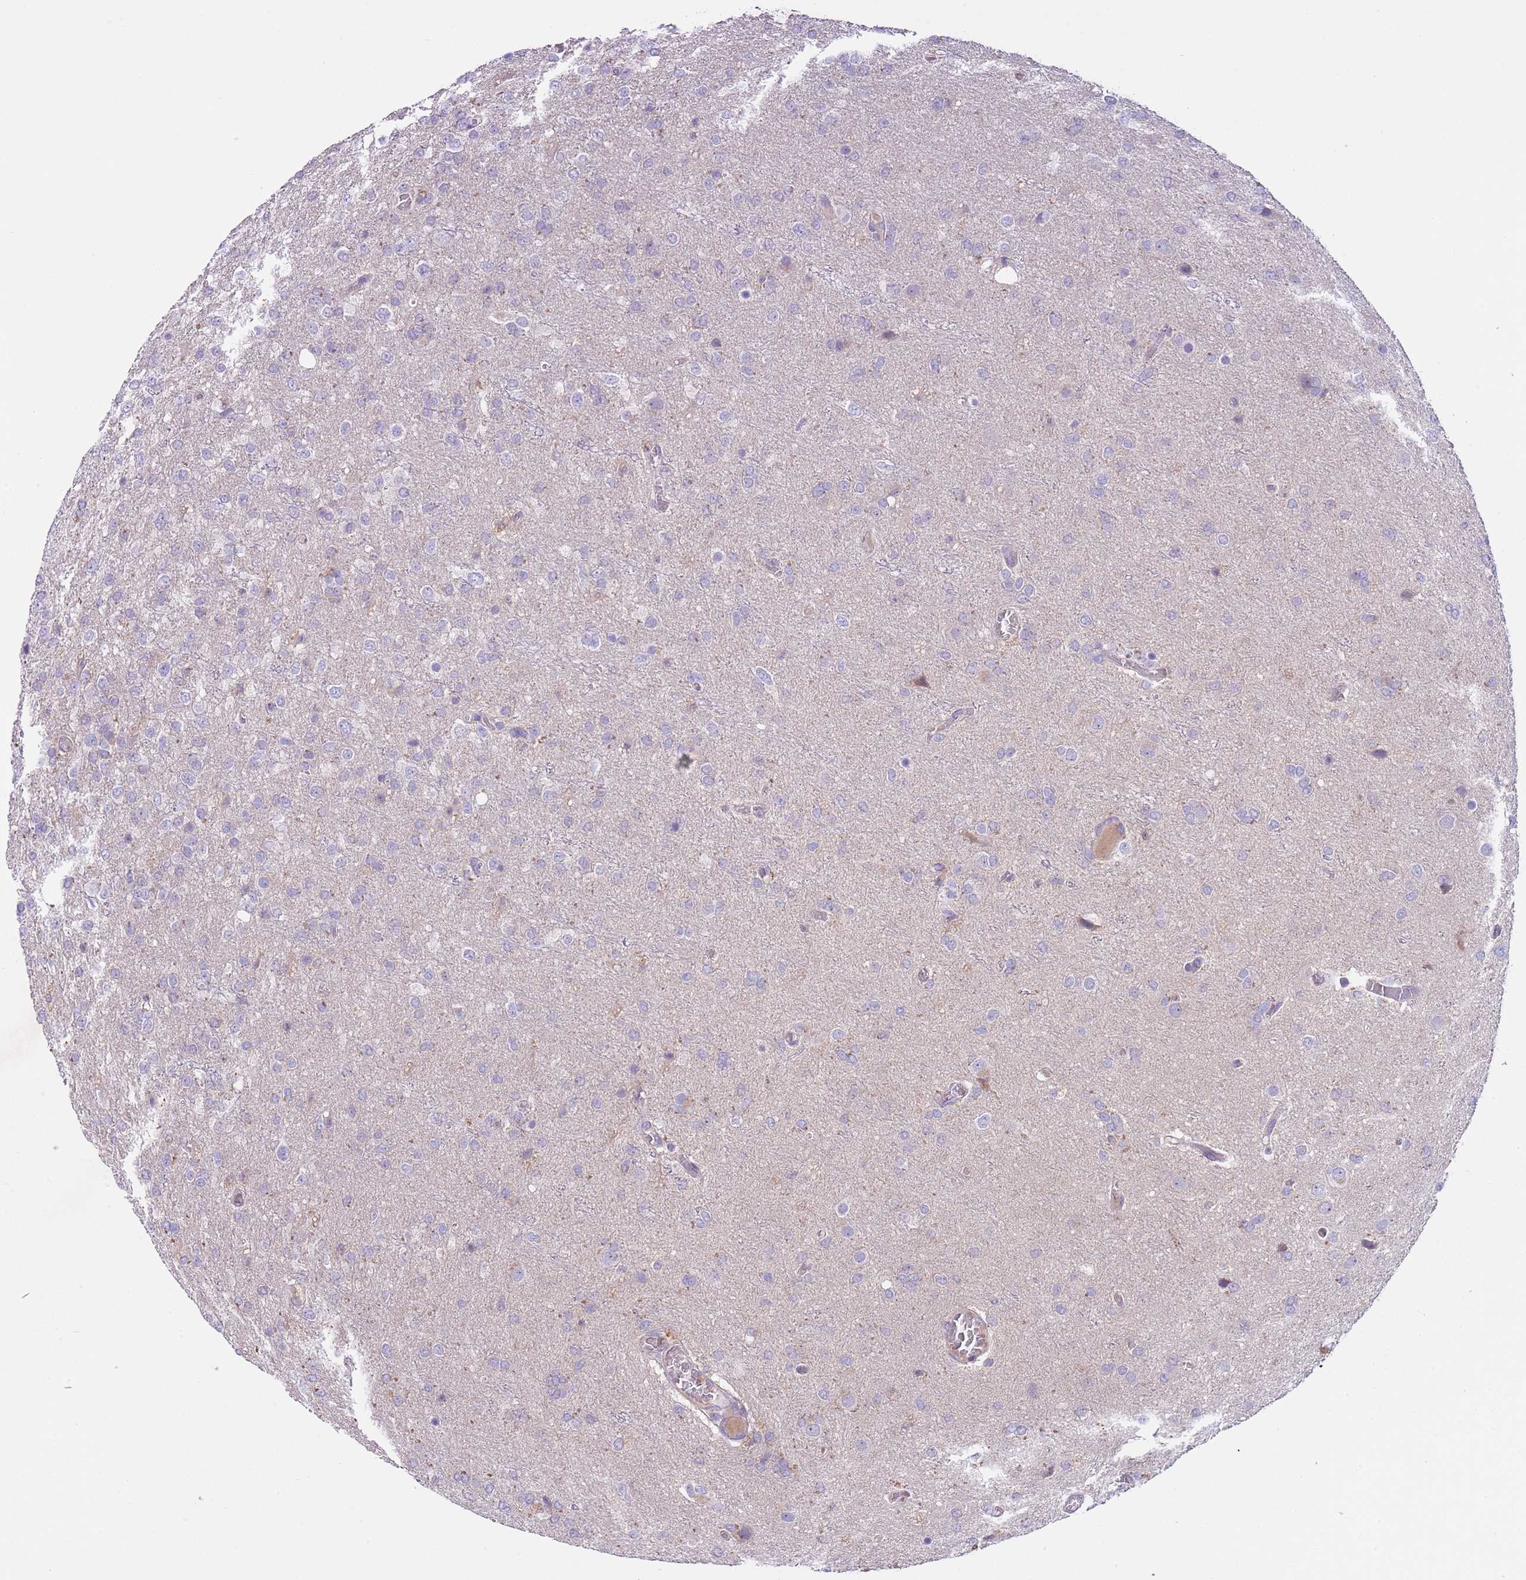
{"staining": {"intensity": "negative", "quantity": "none", "location": "none"}, "tissue": "glioma", "cell_type": "Tumor cells", "image_type": "cancer", "snomed": [{"axis": "morphology", "description": "Glioma, malignant, High grade"}, {"axis": "topography", "description": "Brain"}], "caption": "Immunohistochemistry (IHC) histopathology image of glioma stained for a protein (brown), which reveals no positivity in tumor cells.", "gene": "HES3", "patient": {"sex": "female", "age": 74}}